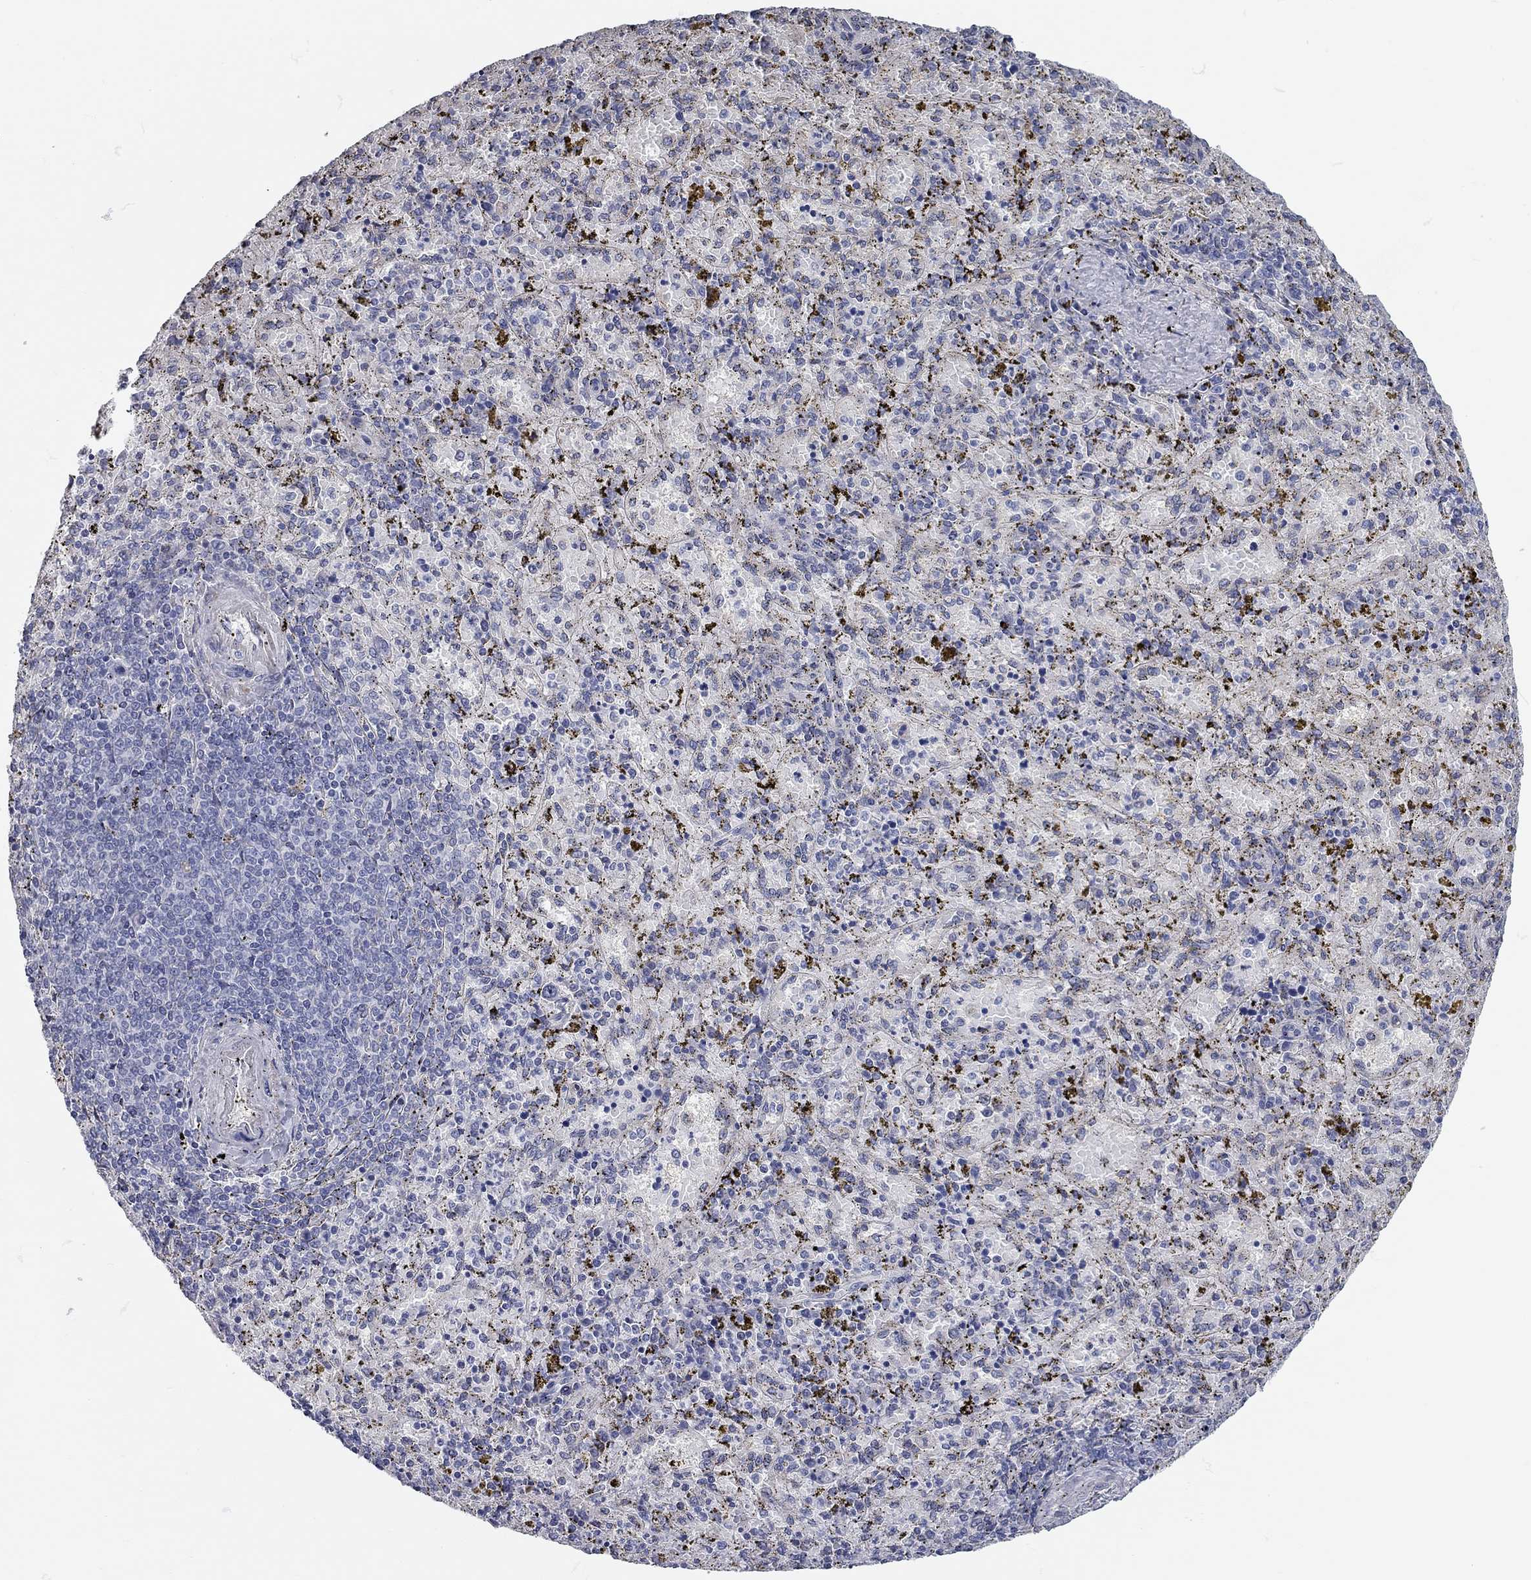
{"staining": {"intensity": "negative", "quantity": "none", "location": "none"}, "tissue": "spleen", "cell_type": "Cells in red pulp", "image_type": "normal", "snomed": [{"axis": "morphology", "description": "Normal tissue, NOS"}, {"axis": "topography", "description": "Spleen"}], "caption": "Immunohistochemistry (IHC) micrograph of normal human spleen stained for a protein (brown), which displays no staining in cells in red pulp. (Brightfield microscopy of DAB immunohistochemistry at high magnification).", "gene": "XAGE2", "patient": {"sex": "female", "age": 50}}